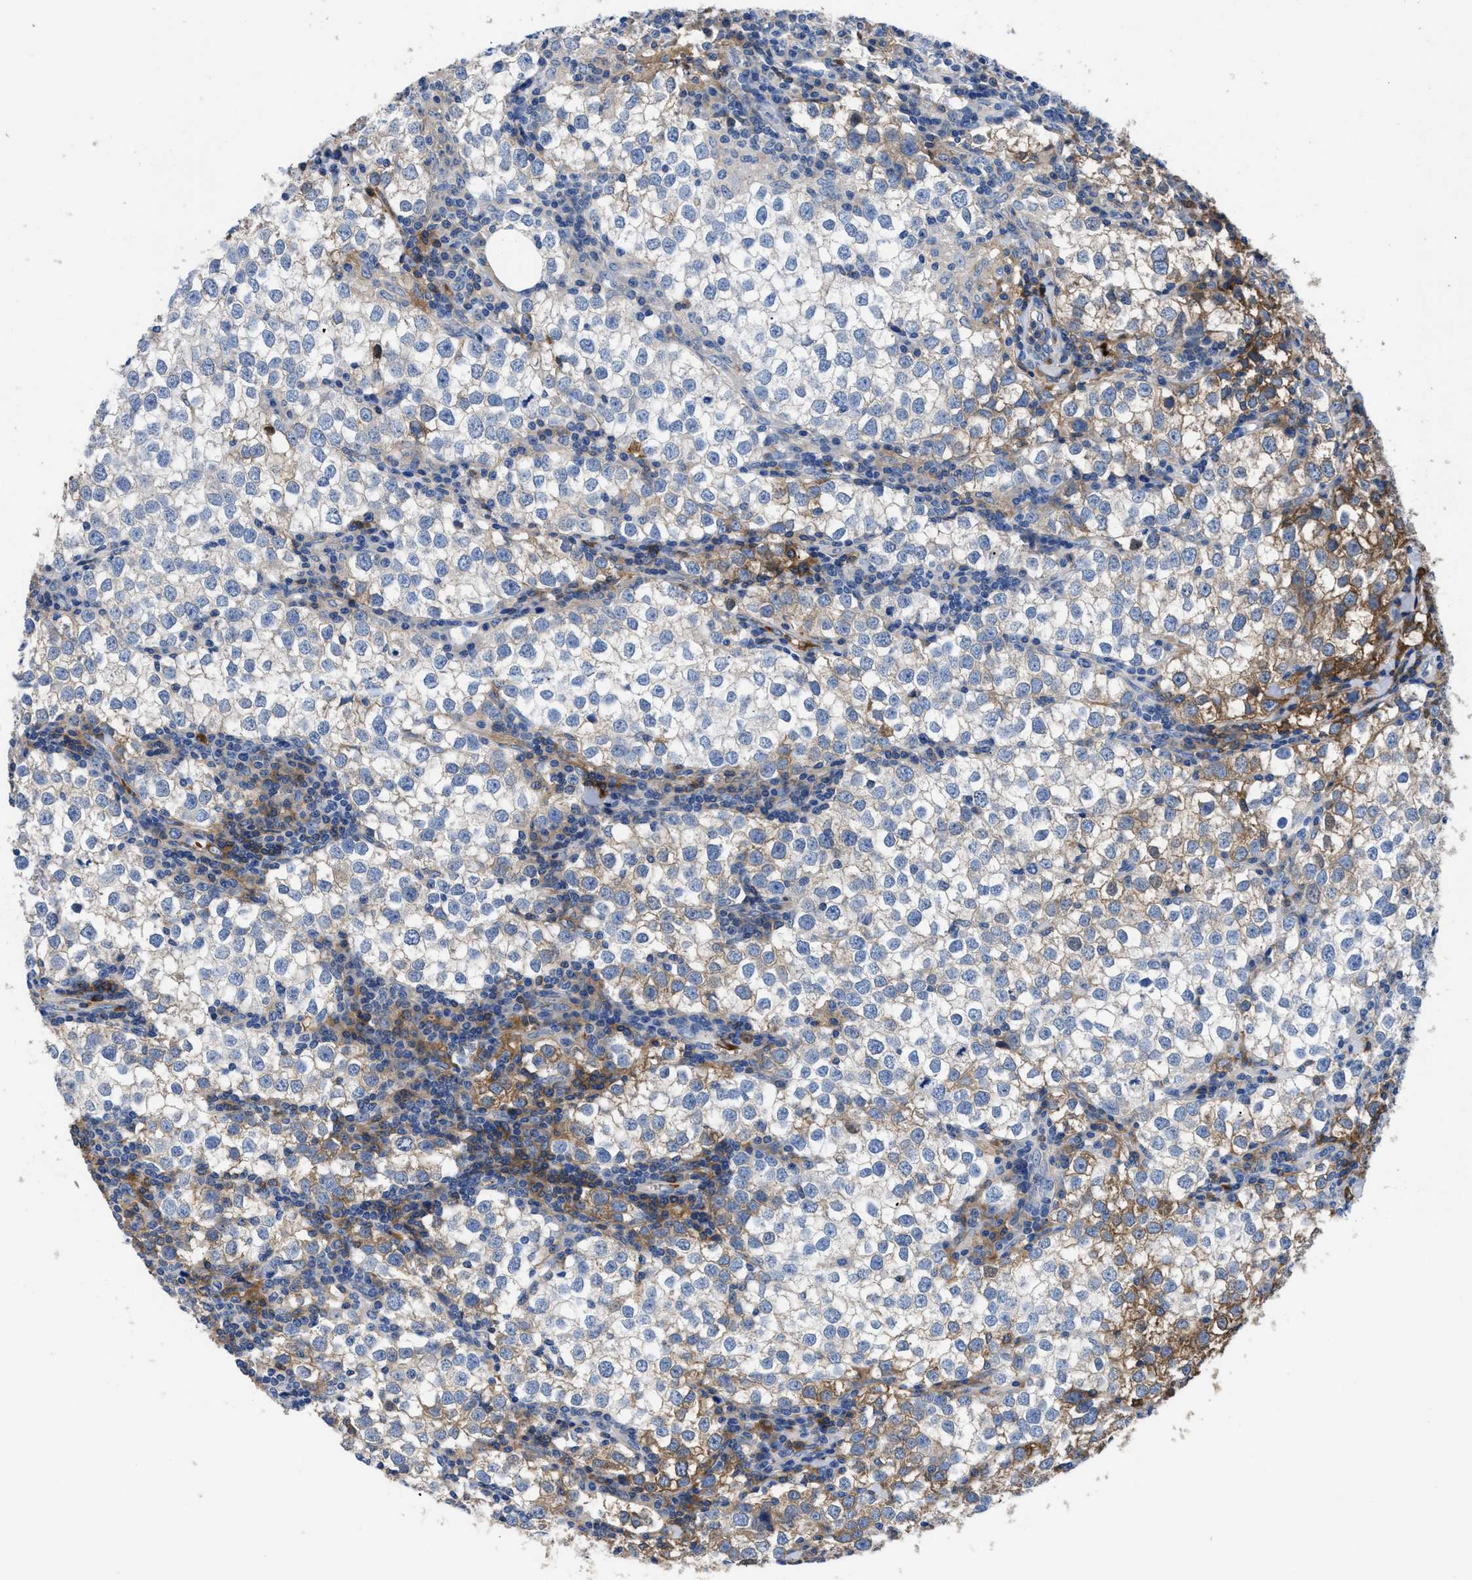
{"staining": {"intensity": "moderate", "quantity": "<25%", "location": "cytoplasmic/membranous"}, "tissue": "testis cancer", "cell_type": "Tumor cells", "image_type": "cancer", "snomed": [{"axis": "morphology", "description": "Seminoma, NOS"}, {"axis": "morphology", "description": "Carcinoma, Embryonal, NOS"}, {"axis": "topography", "description": "Testis"}], "caption": "Immunohistochemistry (DAB) staining of human testis cancer (seminoma) reveals moderate cytoplasmic/membranous protein expression in about <25% of tumor cells. The staining was performed using DAB, with brown indicating positive protein expression. Nuclei are stained blue with hematoxylin.", "gene": "SERPINA6", "patient": {"sex": "male", "age": 36}}